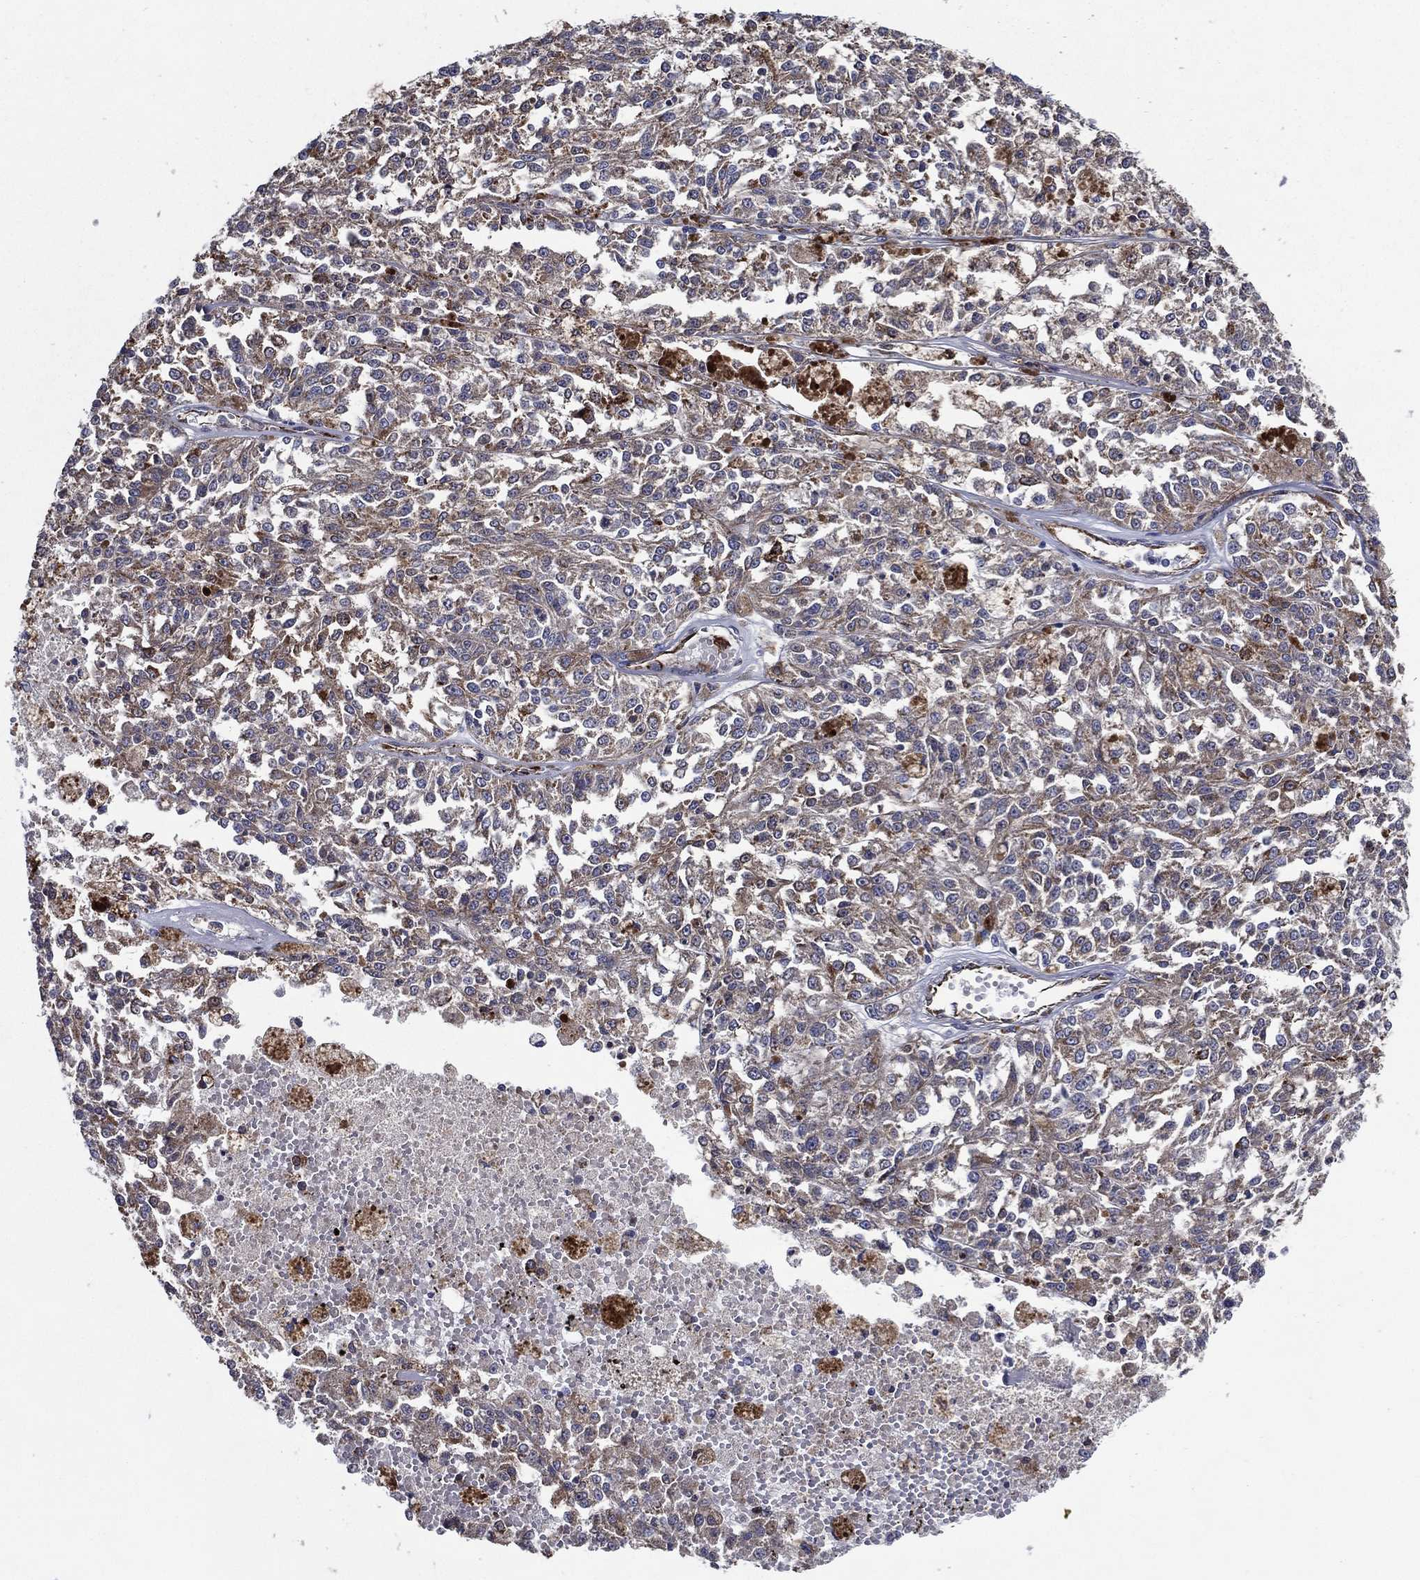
{"staining": {"intensity": "weak", "quantity": "25%-75%", "location": "cytoplasmic/membranous"}, "tissue": "melanoma", "cell_type": "Tumor cells", "image_type": "cancer", "snomed": [{"axis": "morphology", "description": "Malignant melanoma, Metastatic site"}, {"axis": "topography", "description": "Lymph node"}], "caption": "The histopathology image exhibits staining of melanoma, revealing weak cytoplasmic/membranous protein positivity (brown color) within tumor cells. (DAB (3,3'-diaminobenzidine) IHC, brown staining for protein, blue staining for nuclei).", "gene": "ARHGAP11A", "patient": {"sex": "female", "age": 64}}